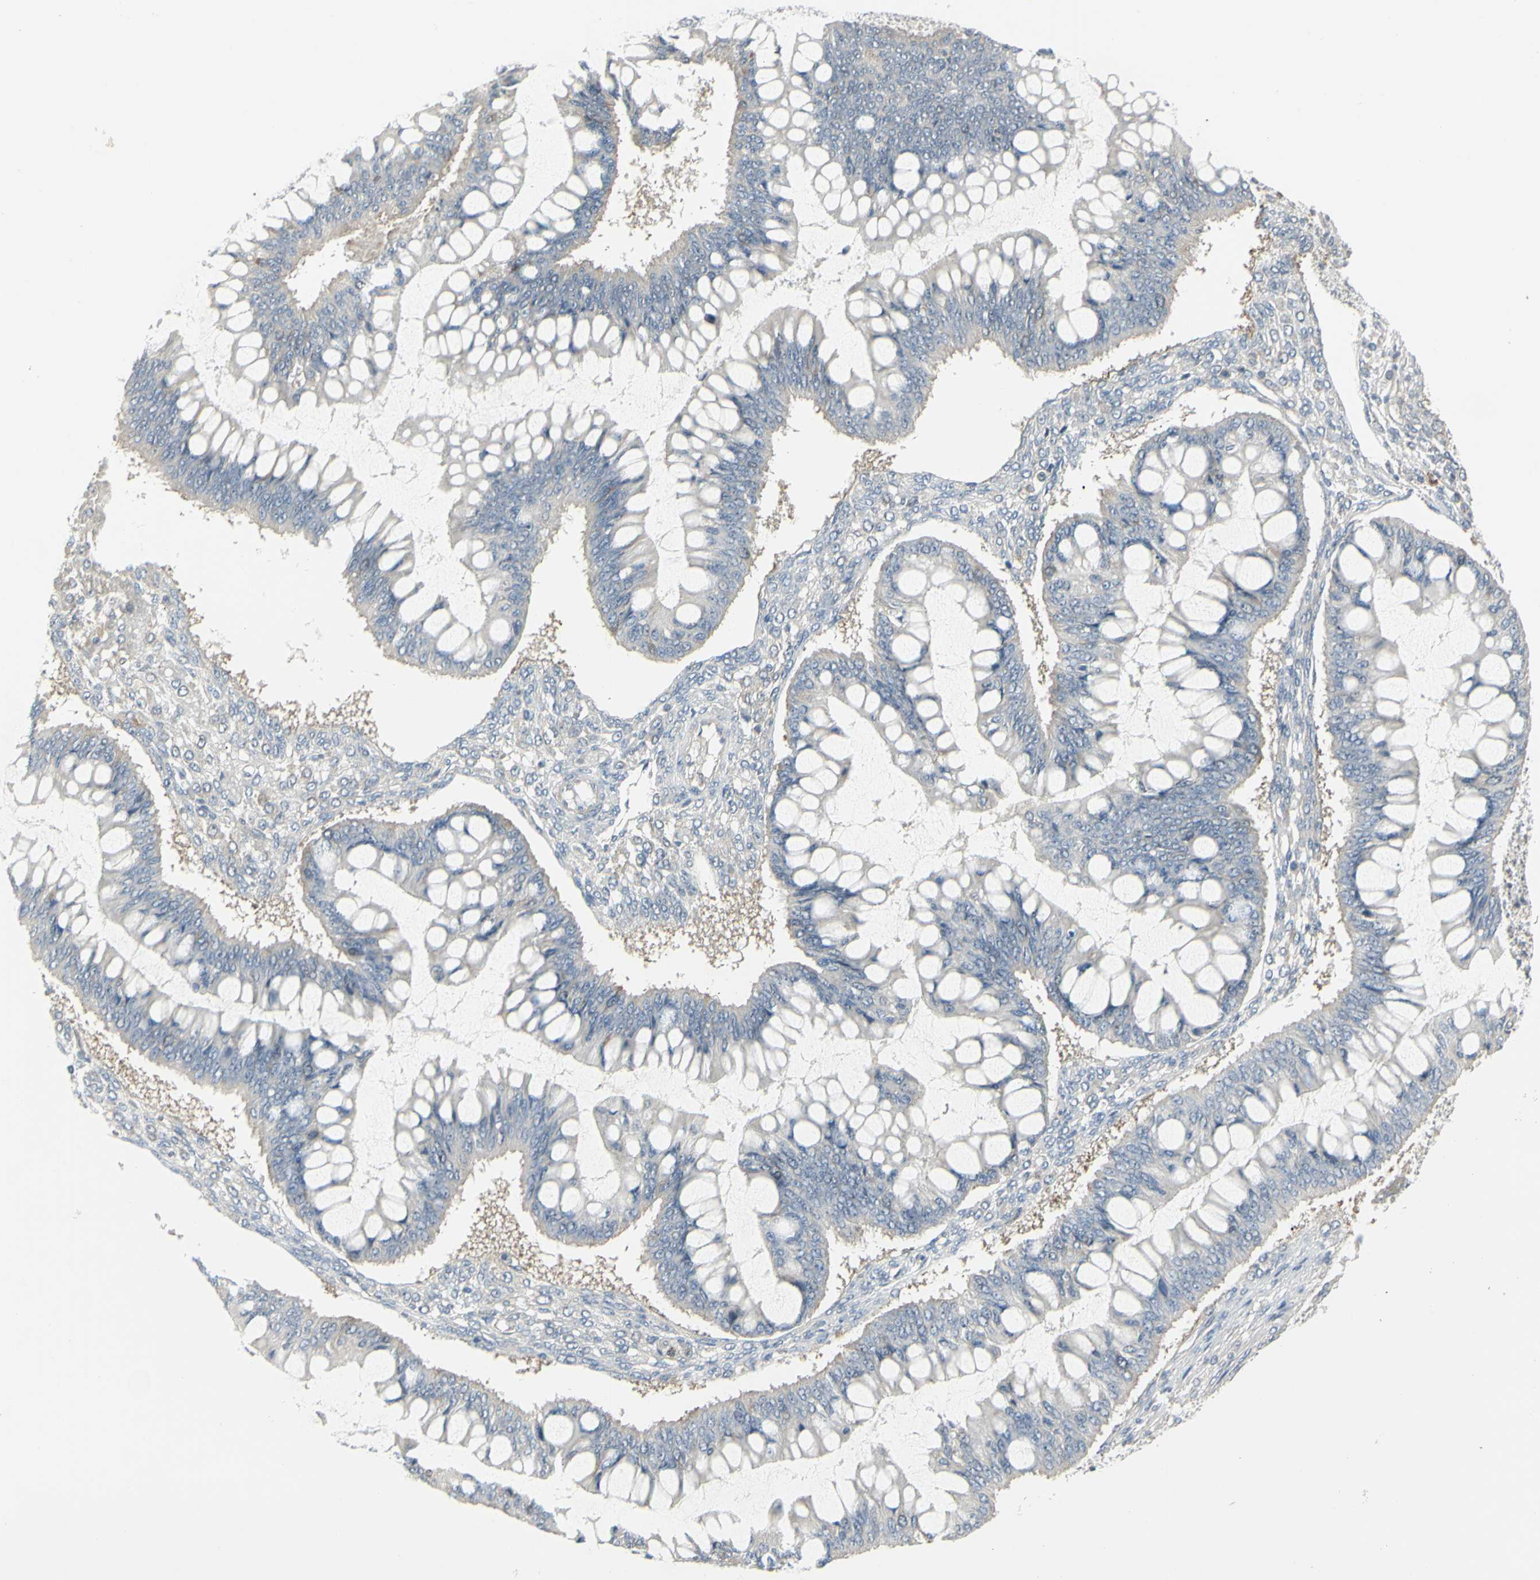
{"staining": {"intensity": "negative", "quantity": "none", "location": "none"}, "tissue": "ovarian cancer", "cell_type": "Tumor cells", "image_type": "cancer", "snomed": [{"axis": "morphology", "description": "Cystadenocarcinoma, mucinous, NOS"}, {"axis": "topography", "description": "Ovary"}], "caption": "Tumor cells are negative for brown protein staining in ovarian cancer (mucinous cystadenocarcinoma).", "gene": "CCNB2", "patient": {"sex": "female", "age": 73}}